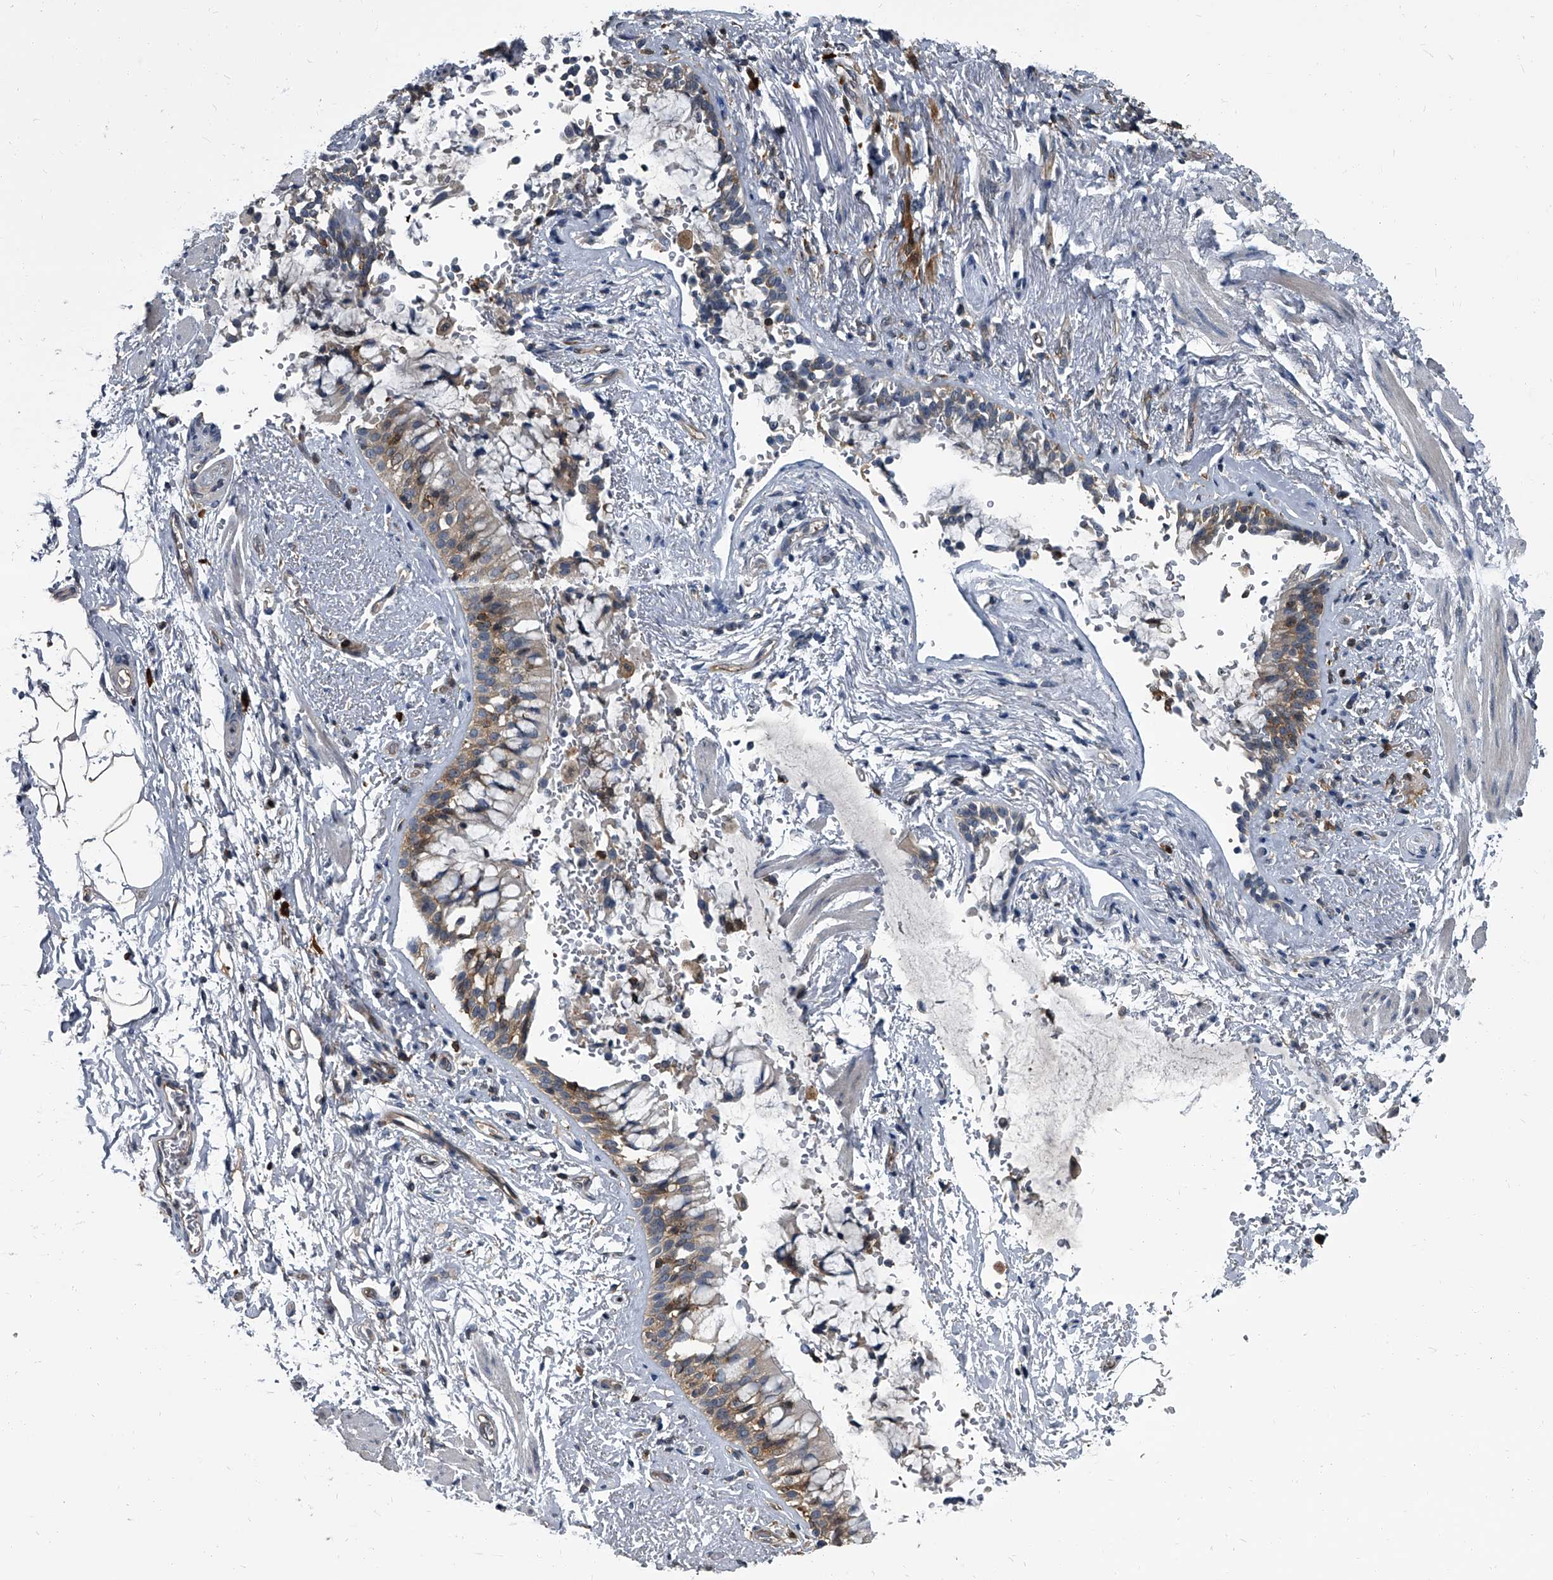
{"staining": {"intensity": "moderate", "quantity": "25%-75%", "location": "cytoplasmic/membranous"}, "tissue": "bronchus", "cell_type": "Respiratory epithelial cells", "image_type": "normal", "snomed": [{"axis": "morphology", "description": "Normal tissue, NOS"}, {"axis": "morphology", "description": "Inflammation, NOS"}, {"axis": "topography", "description": "Cartilage tissue"}, {"axis": "topography", "description": "Bronchus"}, {"axis": "topography", "description": "Lung"}], "caption": "Benign bronchus demonstrates moderate cytoplasmic/membranous positivity in about 25%-75% of respiratory epithelial cells, visualized by immunohistochemistry. Ihc stains the protein in brown and the nuclei are stained blue.", "gene": "CDV3", "patient": {"sex": "female", "age": 64}}